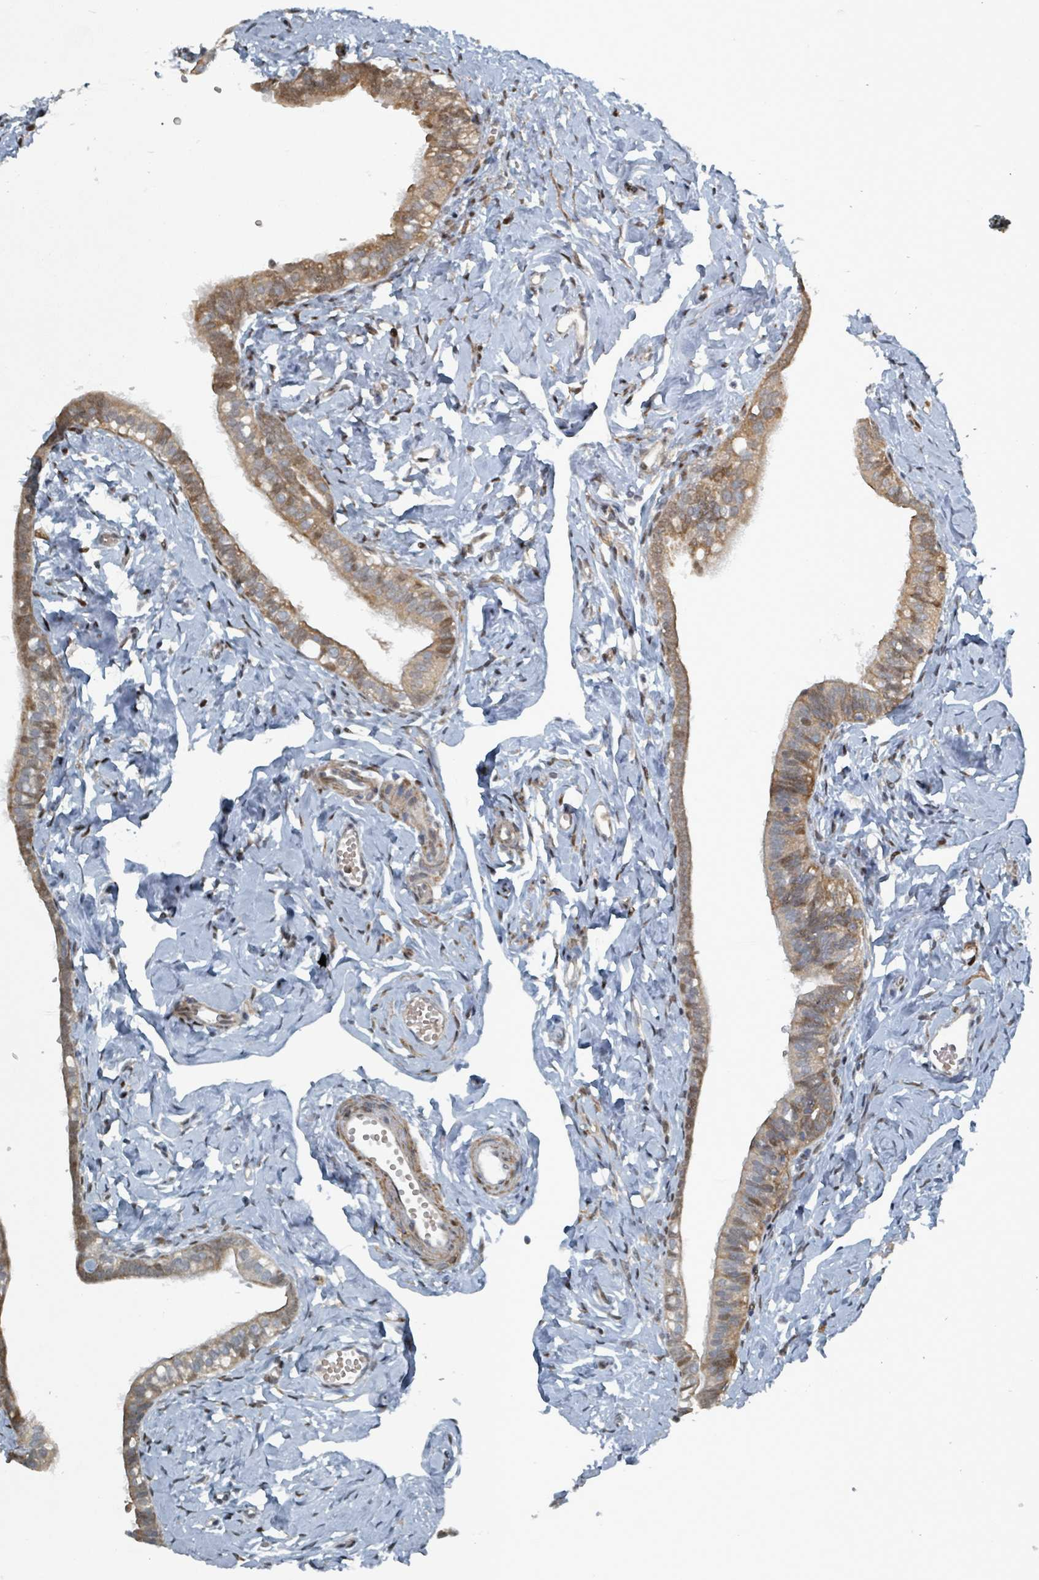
{"staining": {"intensity": "moderate", "quantity": ">75%", "location": "cytoplasmic/membranous"}, "tissue": "fallopian tube", "cell_type": "Glandular cells", "image_type": "normal", "snomed": [{"axis": "morphology", "description": "Normal tissue, NOS"}, {"axis": "topography", "description": "Fallopian tube"}], "caption": "A brown stain labels moderate cytoplasmic/membranous expression of a protein in glandular cells of normal fallopian tube. (DAB = brown stain, brightfield microscopy at high magnification).", "gene": "RHPN2", "patient": {"sex": "female", "age": 66}}